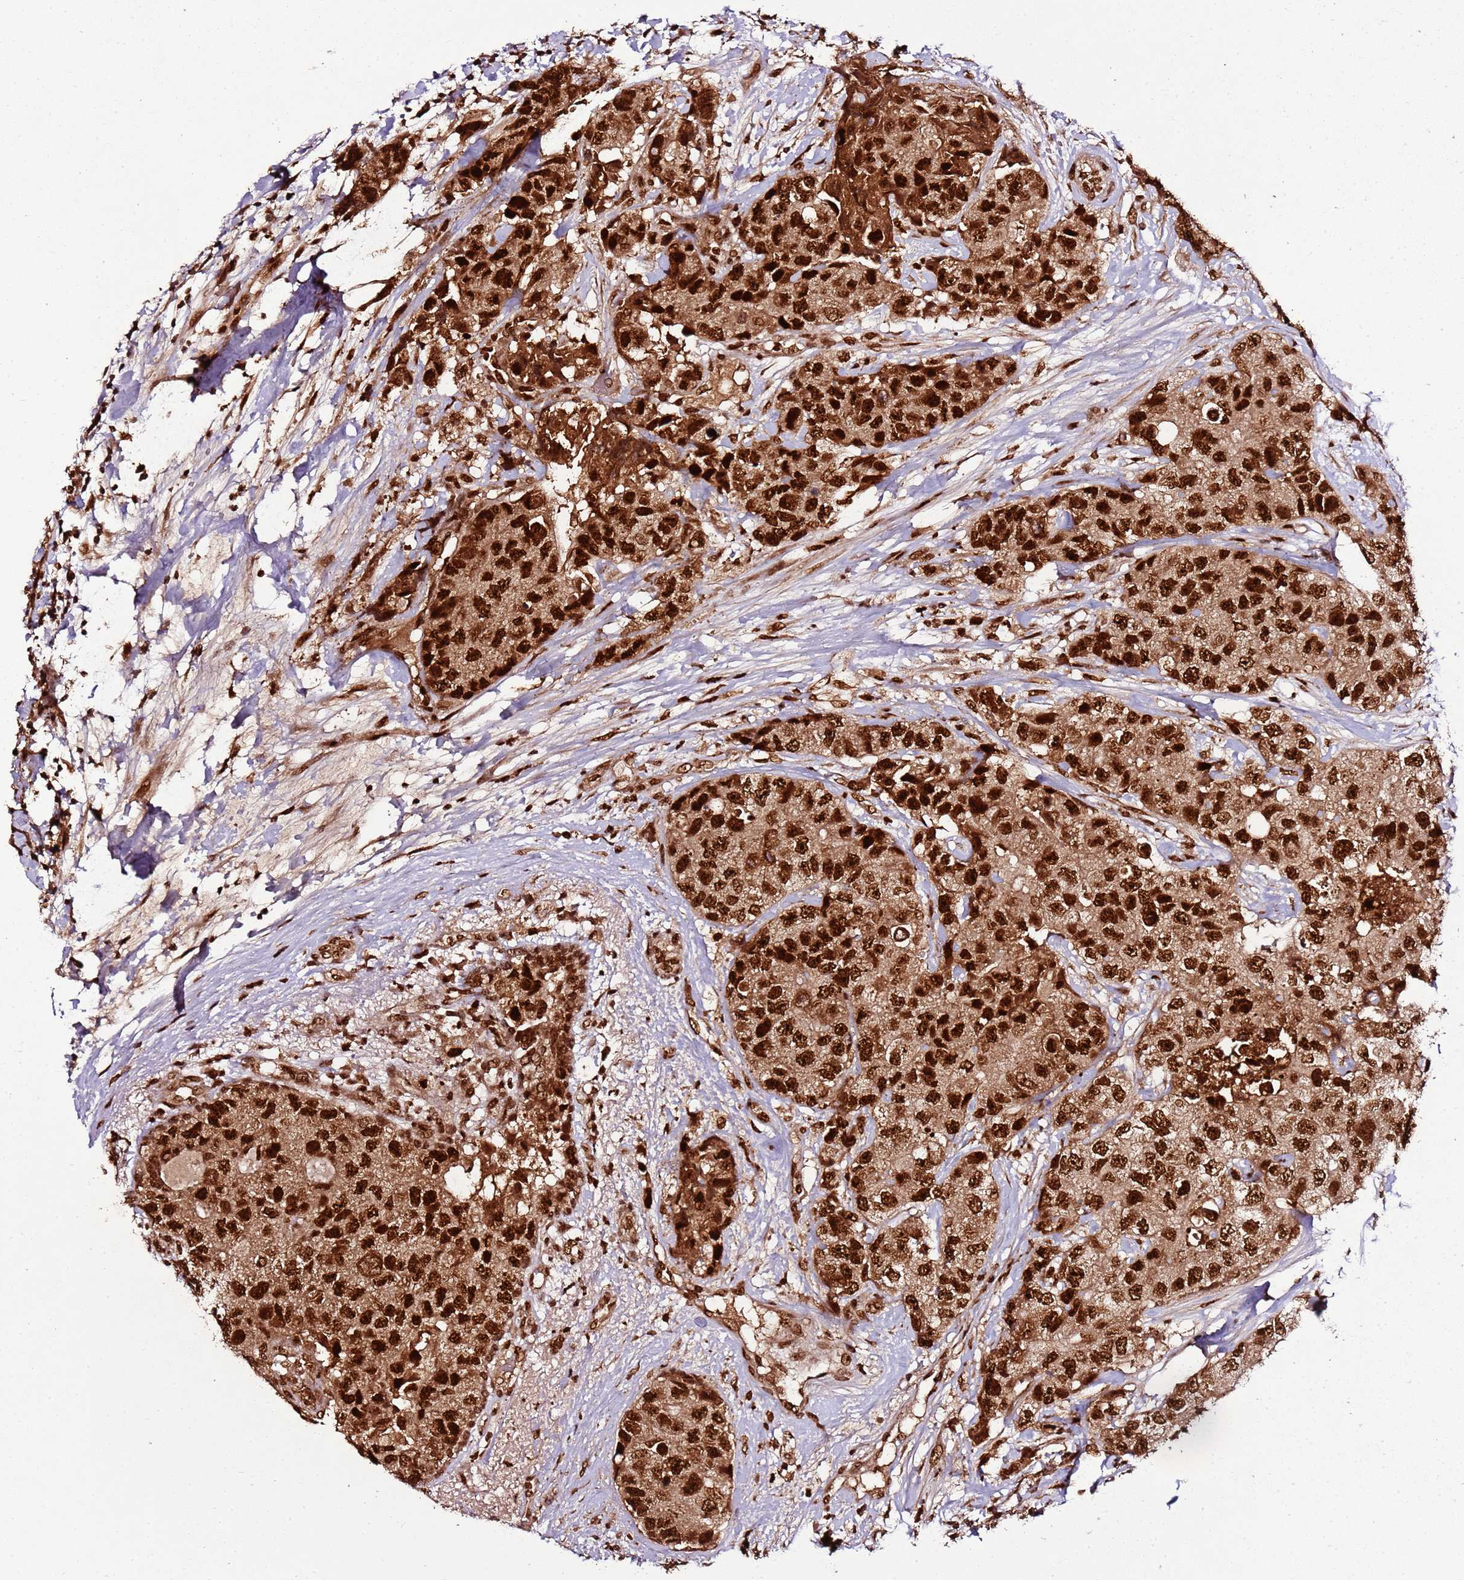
{"staining": {"intensity": "strong", "quantity": ">75%", "location": "nuclear"}, "tissue": "breast cancer", "cell_type": "Tumor cells", "image_type": "cancer", "snomed": [{"axis": "morphology", "description": "Duct carcinoma"}, {"axis": "topography", "description": "Breast"}], "caption": "A brown stain shows strong nuclear staining of a protein in human invasive ductal carcinoma (breast) tumor cells. Nuclei are stained in blue.", "gene": "XRN2", "patient": {"sex": "female", "age": 62}}